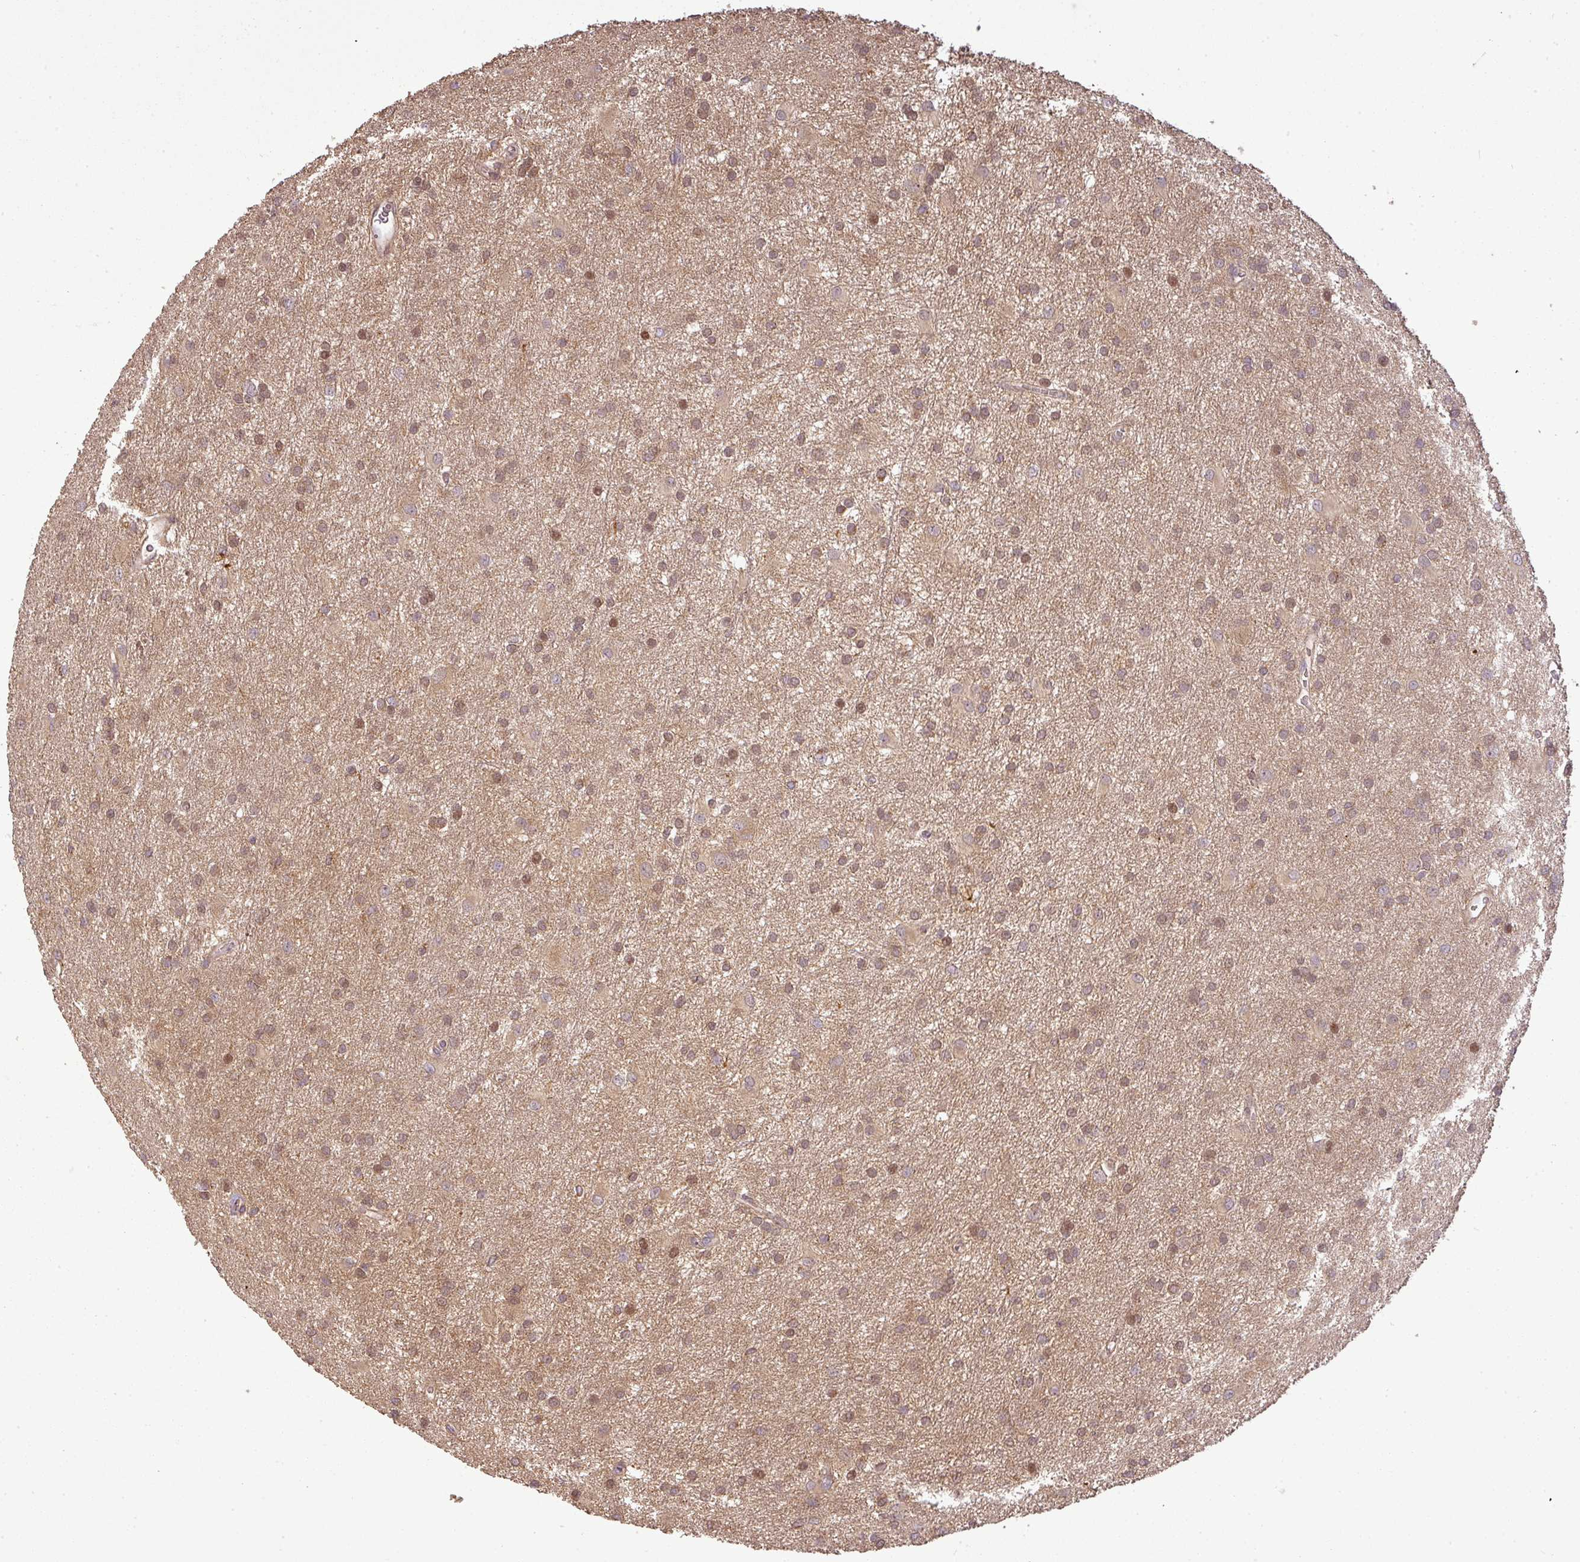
{"staining": {"intensity": "moderate", "quantity": ">75%", "location": "cytoplasmic/membranous"}, "tissue": "glioma", "cell_type": "Tumor cells", "image_type": "cancer", "snomed": [{"axis": "morphology", "description": "Glioma, malignant, High grade"}, {"axis": "topography", "description": "Brain"}], "caption": "A high-resolution micrograph shows immunohistochemistry staining of glioma, which reveals moderate cytoplasmic/membranous expression in approximately >75% of tumor cells. The staining was performed using DAB, with brown indicating positive protein expression. Nuclei are stained blue with hematoxylin.", "gene": "FAIM", "patient": {"sex": "female", "age": 50}}